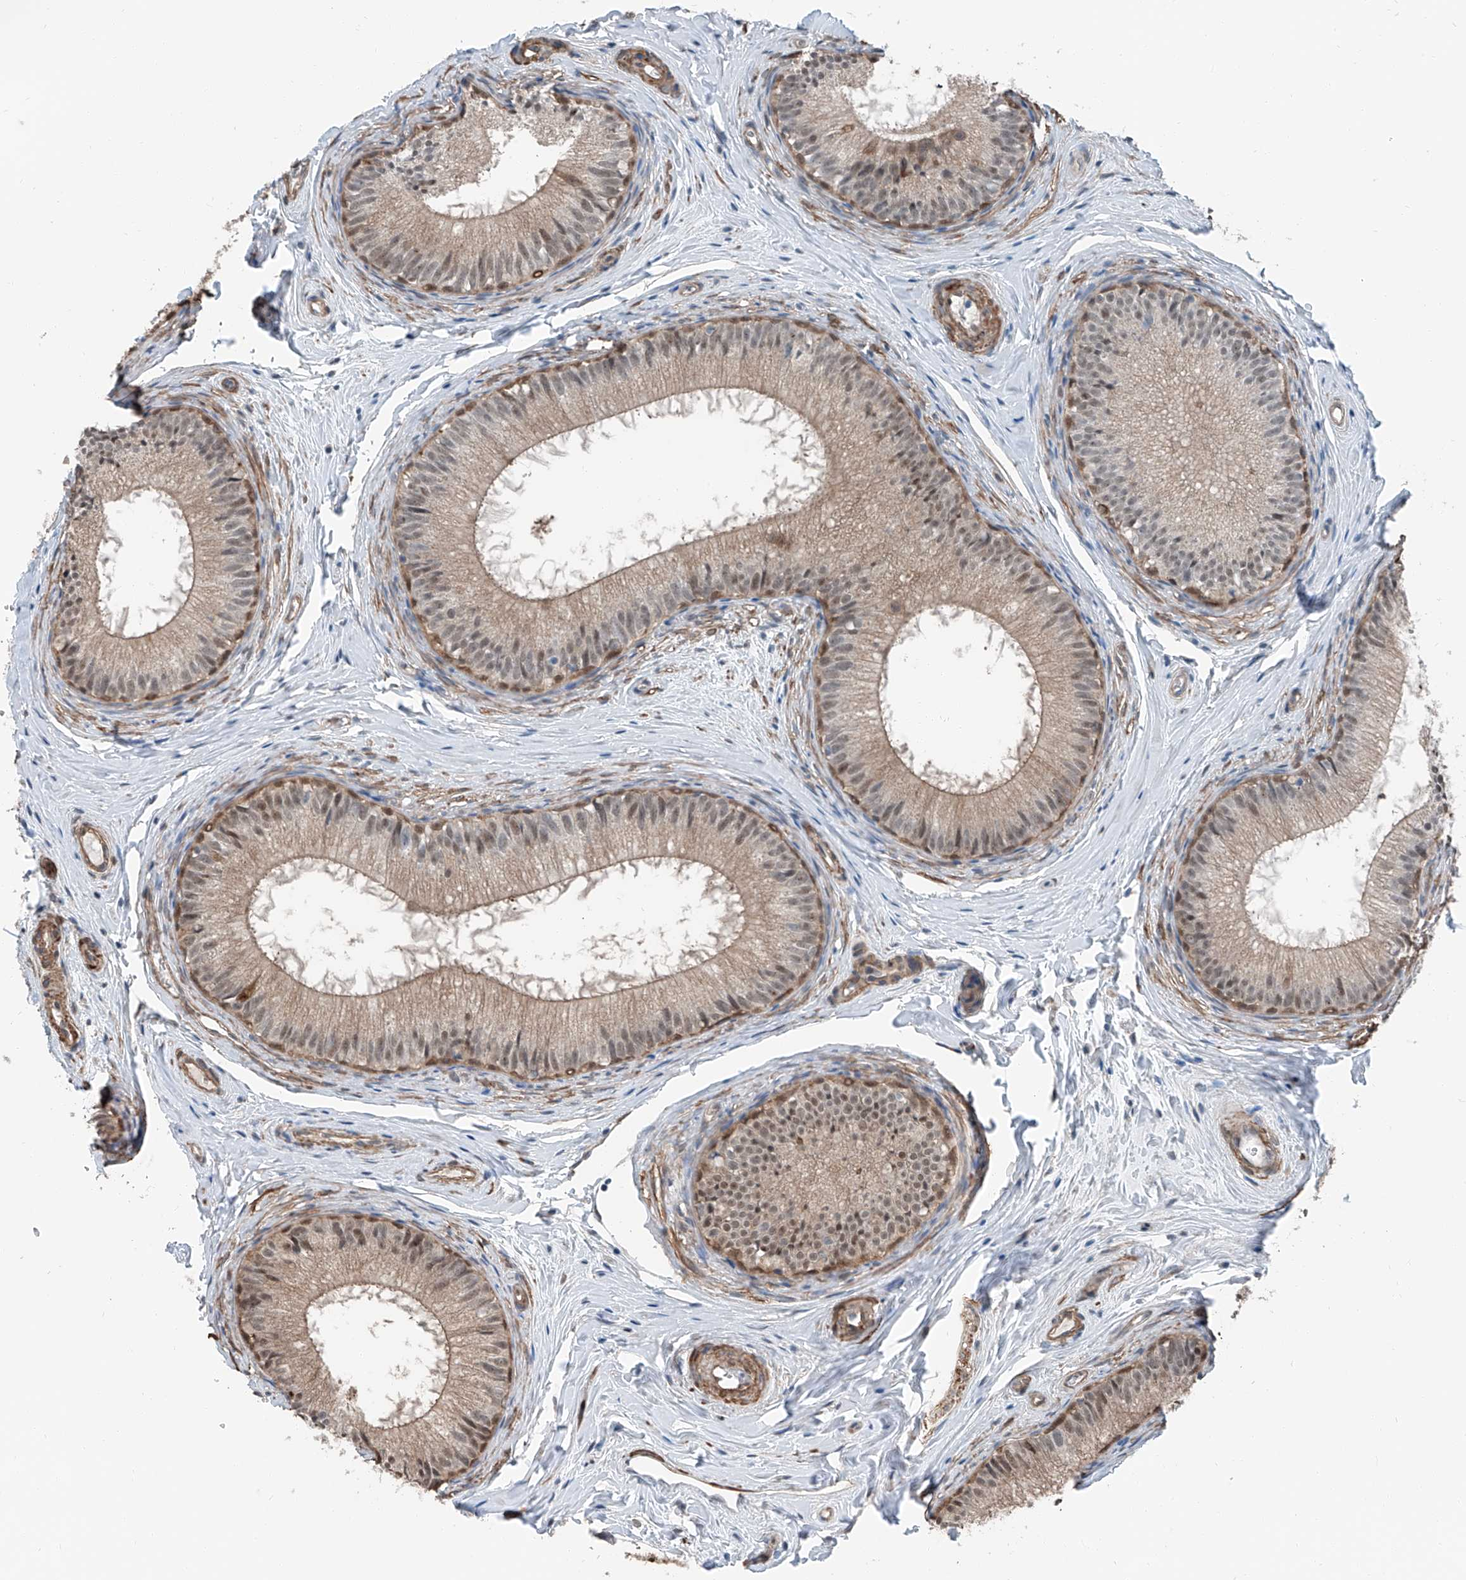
{"staining": {"intensity": "moderate", "quantity": "25%-75%", "location": "cytoplasmic/membranous,nuclear"}, "tissue": "epididymis", "cell_type": "Glandular cells", "image_type": "normal", "snomed": [{"axis": "morphology", "description": "Normal tissue, NOS"}, {"axis": "topography", "description": "Epididymis"}], "caption": "Immunohistochemical staining of normal human epididymis displays moderate cytoplasmic/membranous,nuclear protein positivity in approximately 25%-75% of glandular cells.", "gene": "HSPA6", "patient": {"sex": "male", "age": 34}}